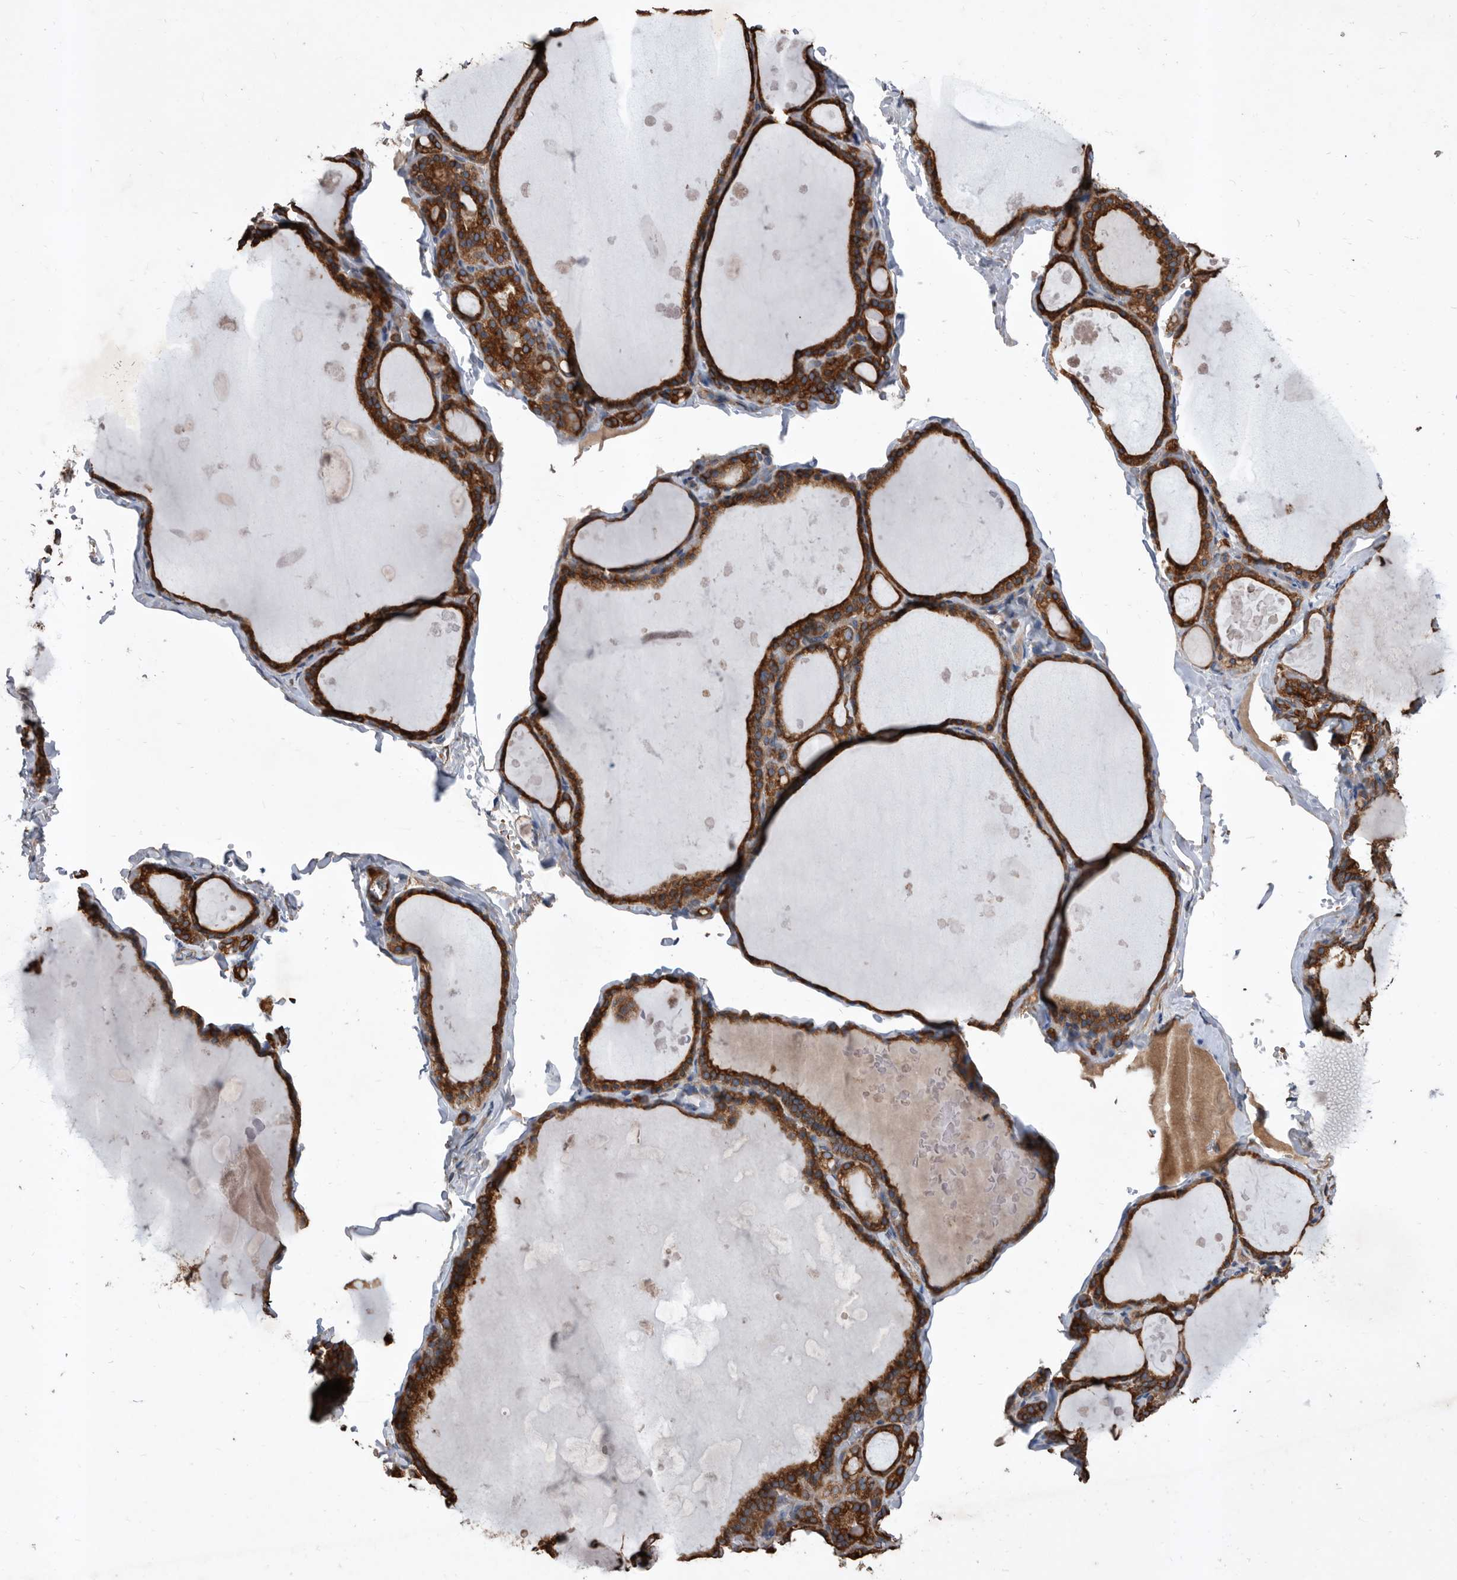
{"staining": {"intensity": "moderate", "quantity": ">75%", "location": "cytoplasmic/membranous"}, "tissue": "thyroid gland", "cell_type": "Glandular cells", "image_type": "normal", "snomed": [{"axis": "morphology", "description": "Normal tissue, NOS"}, {"axis": "topography", "description": "Thyroid gland"}], "caption": "A medium amount of moderate cytoplasmic/membranous positivity is seen in approximately >75% of glandular cells in benign thyroid gland.", "gene": "ATP13A3", "patient": {"sex": "male", "age": 56}}